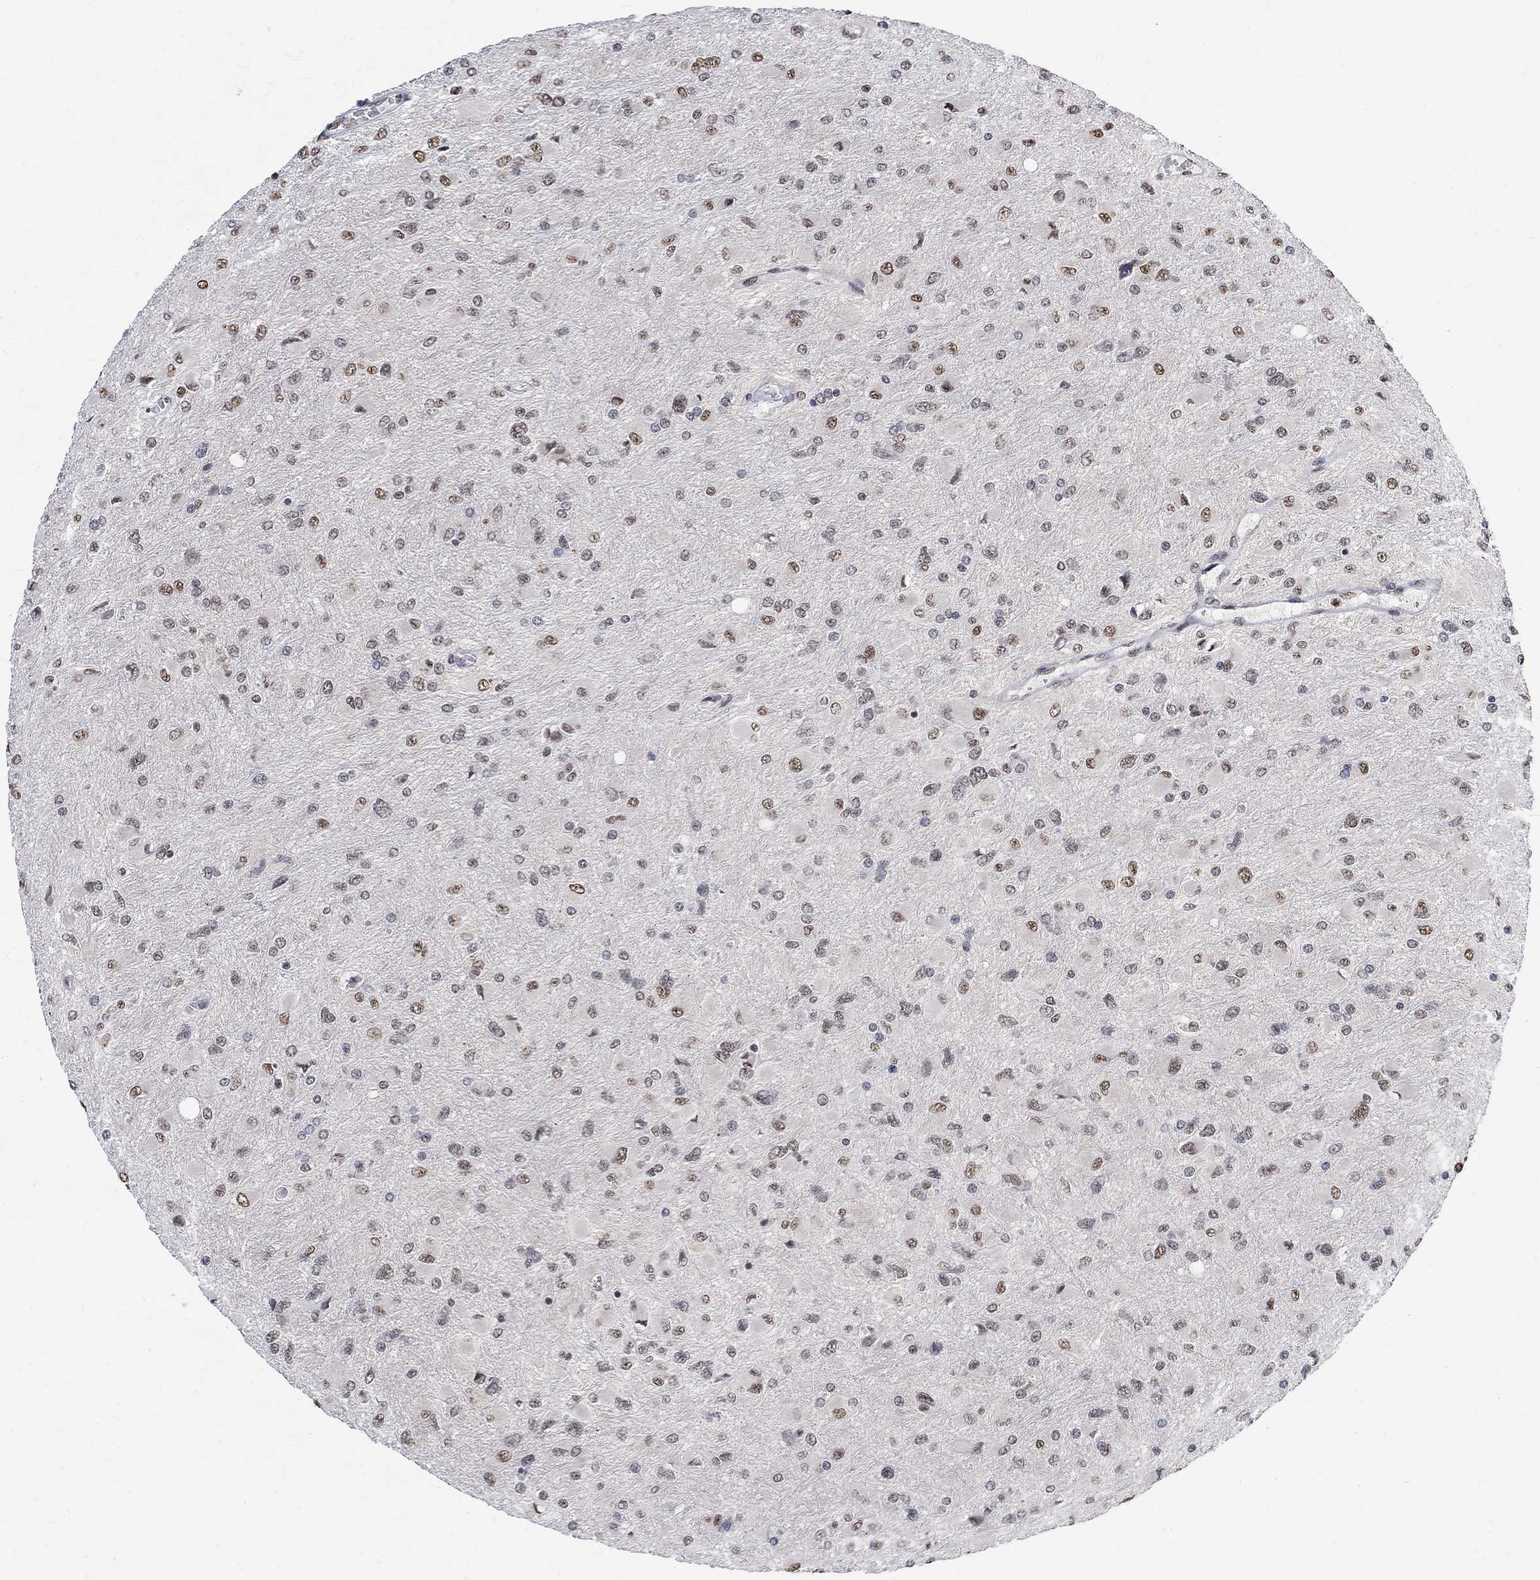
{"staining": {"intensity": "moderate", "quantity": "<25%", "location": "nuclear"}, "tissue": "glioma", "cell_type": "Tumor cells", "image_type": "cancer", "snomed": [{"axis": "morphology", "description": "Glioma, malignant, High grade"}, {"axis": "topography", "description": "Cerebral cortex"}], "caption": "IHC histopathology image of neoplastic tissue: glioma stained using IHC reveals low levels of moderate protein expression localized specifically in the nuclear of tumor cells, appearing as a nuclear brown color.", "gene": "E4F1", "patient": {"sex": "female", "age": 36}}